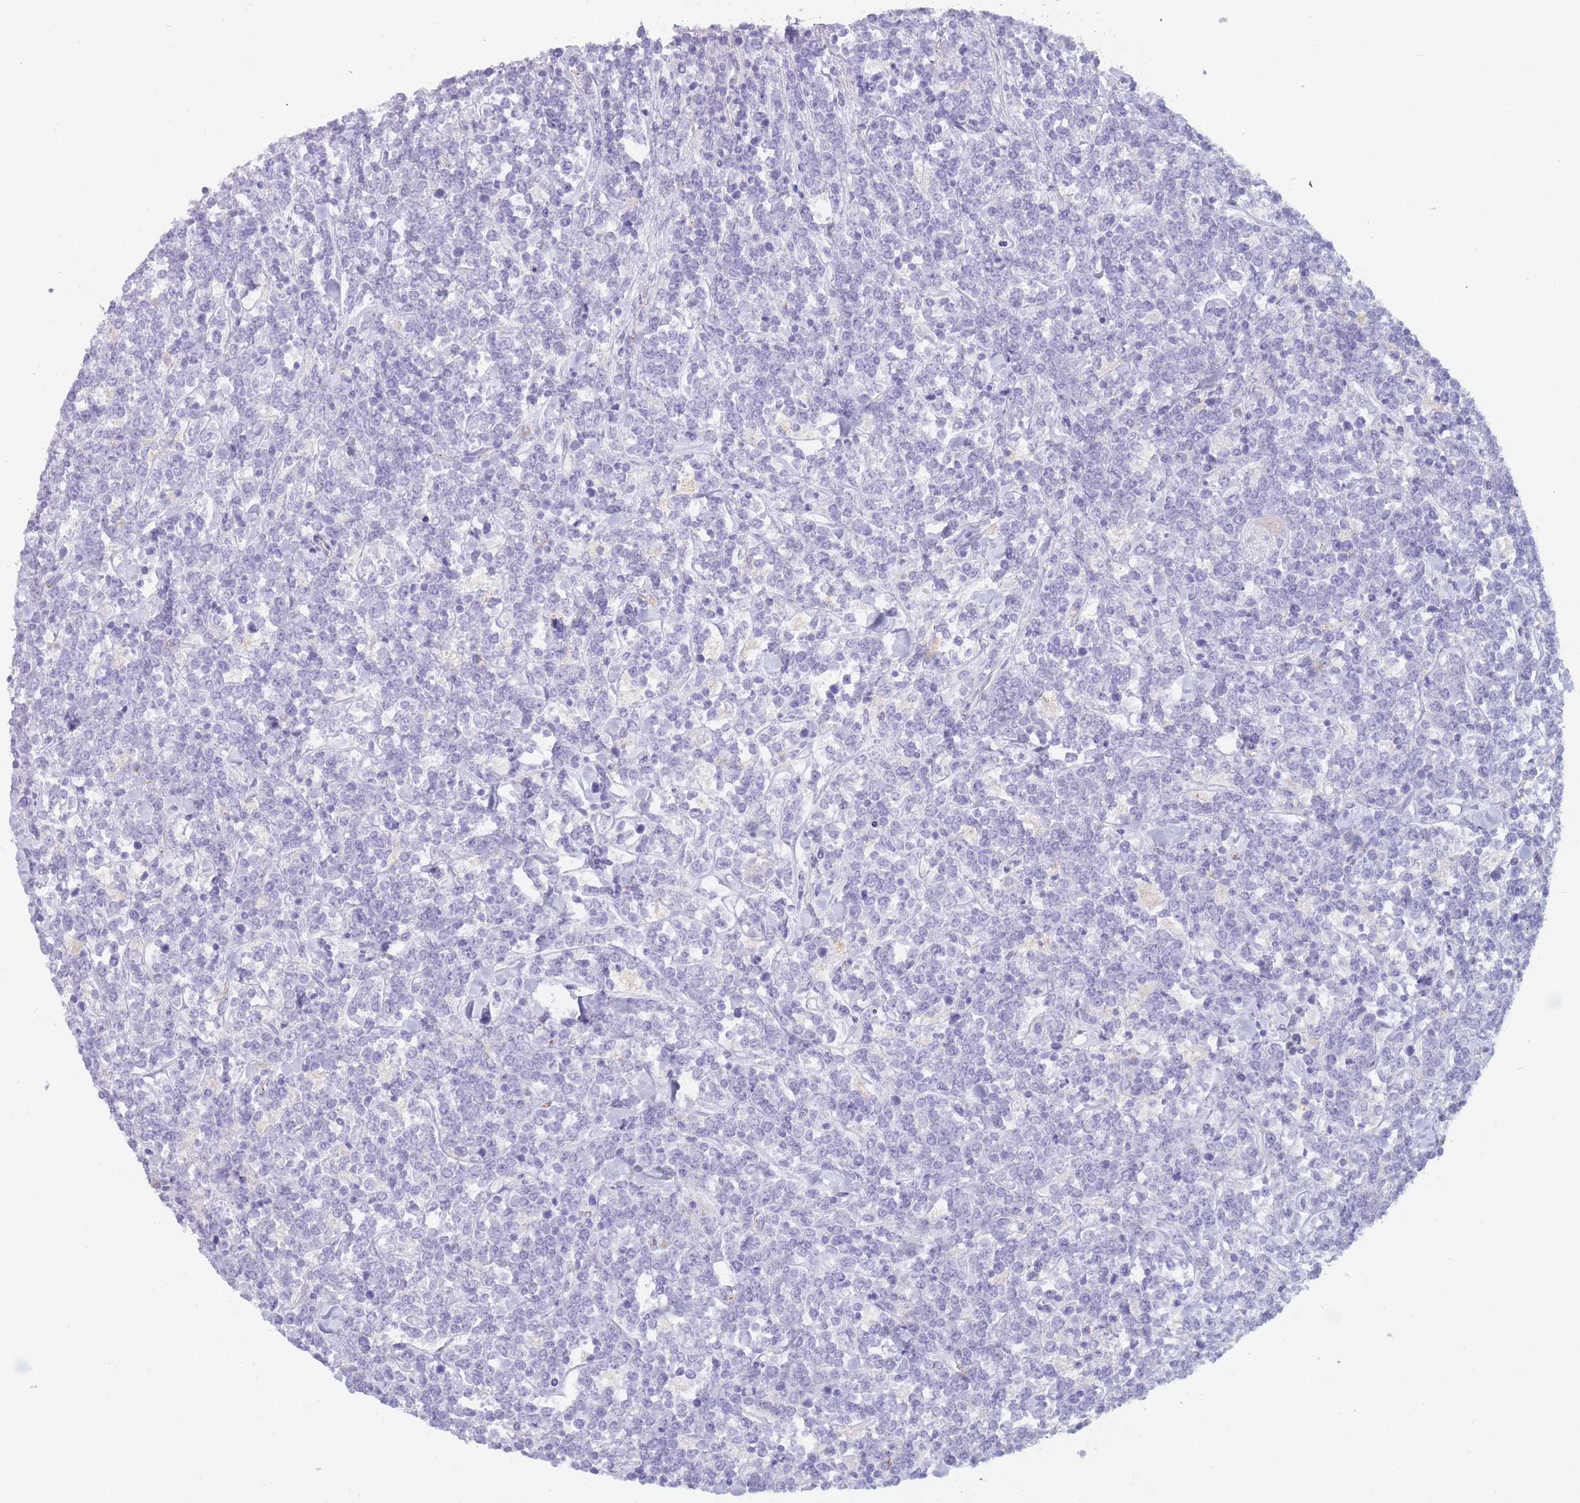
{"staining": {"intensity": "negative", "quantity": "none", "location": "none"}, "tissue": "lymphoma", "cell_type": "Tumor cells", "image_type": "cancer", "snomed": [{"axis": "morphology", "description": "Malignant lymphoma, non-Hodgkin's type, High grade"}, {"axis": "topography", "description": "Small intestine"}], "caption": "Tumor cells are negative for protein expression in human lymphoma.", "gene": "GAA", "patient": {"sex": "male", "age": 8}}